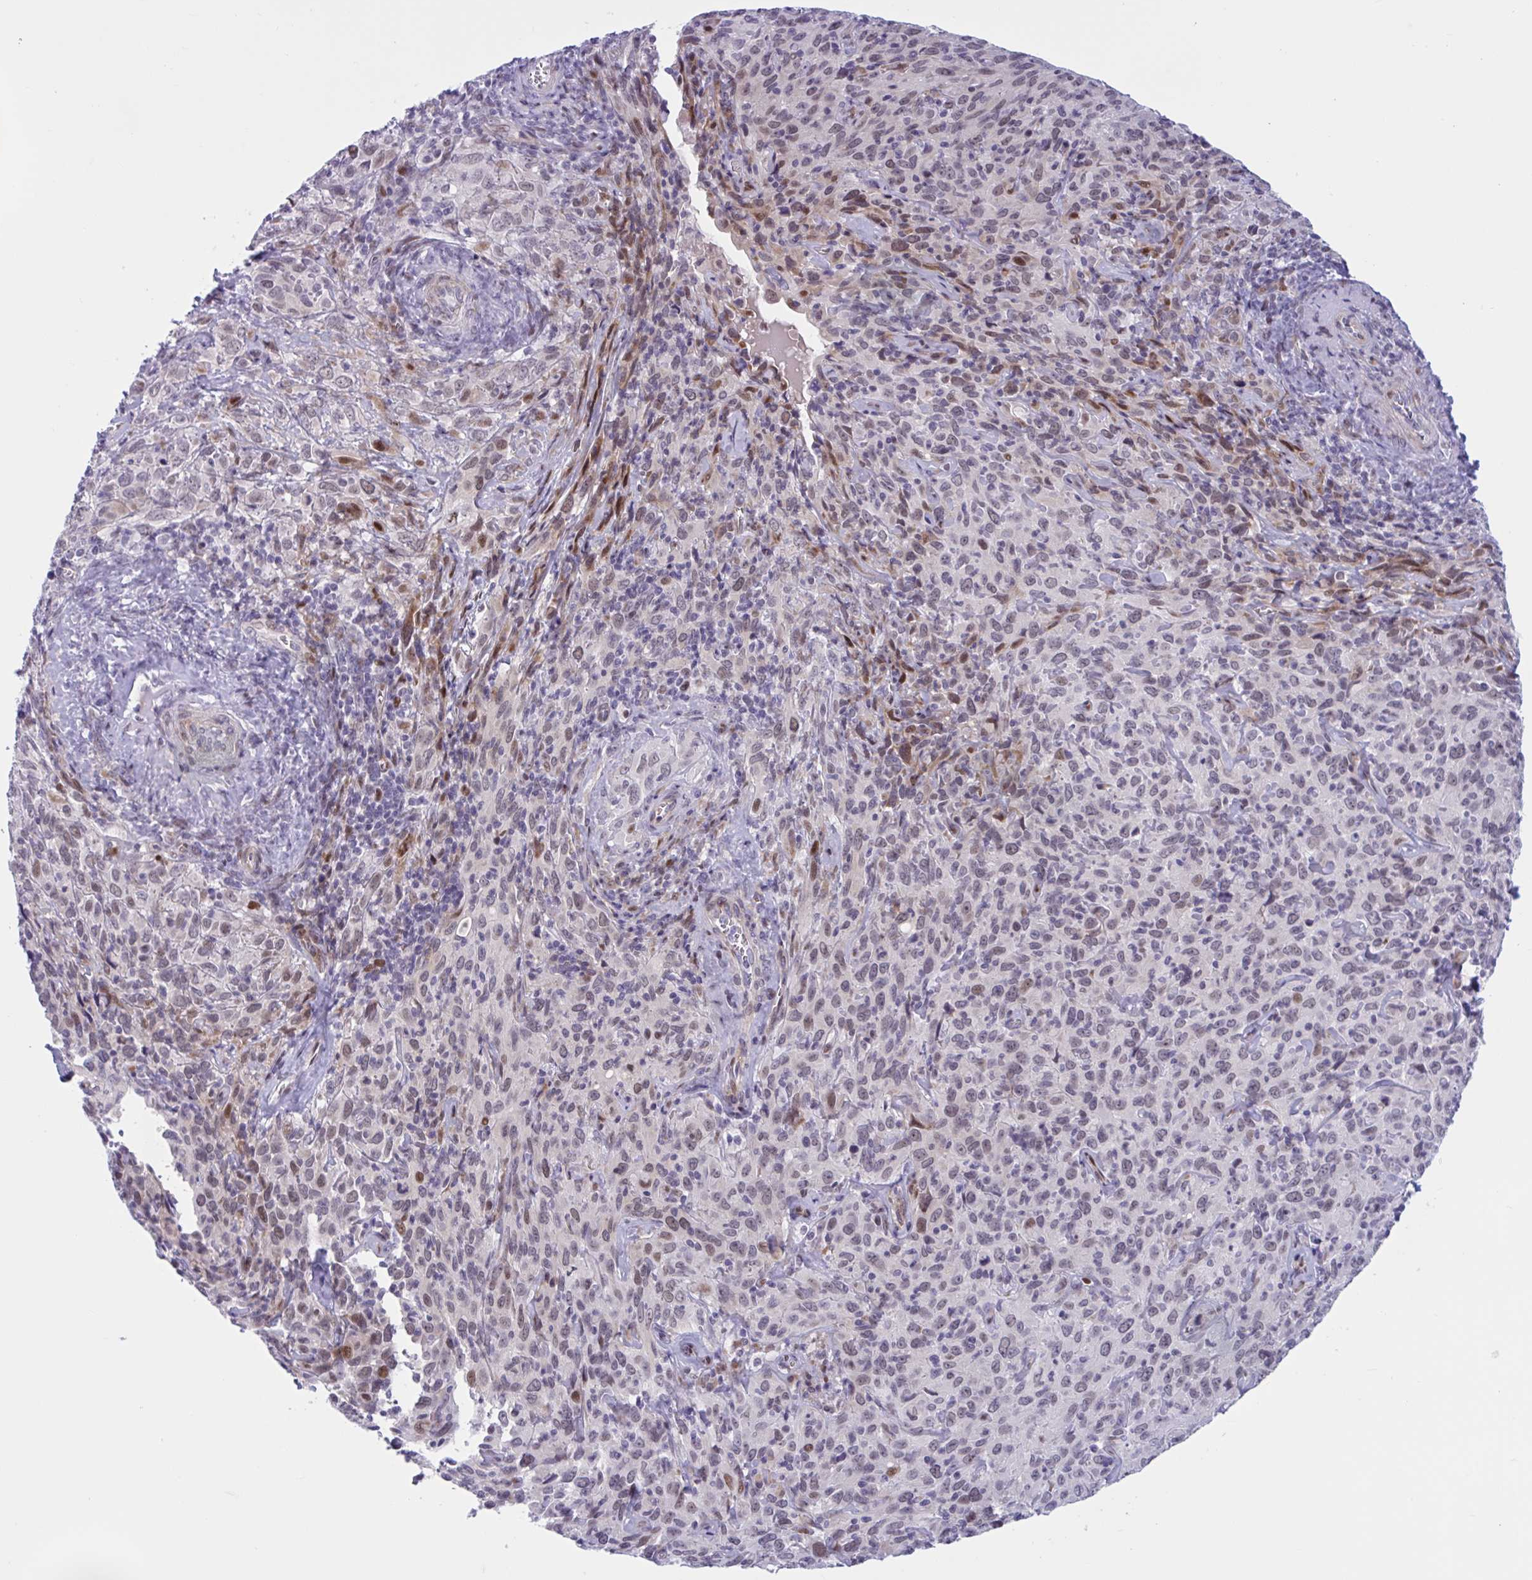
{"staining": {"intensity": "moderate", "quantity": "25%-75%", "location": "nuclear"}, "tissue": "cervical cancer", "cell_type": "Tumor cells", "image_type": "cancer", "snomed": [{"axis": "morphology", "description": "Normal tissue, NOS"}, {"axis": "morphology", "description": "Squamous cell carcinoma, NOS"}, {"axis": "topography", "description": "Cervix"}], "caption": "Moderate nuclear protein positivity is seen in approximately 25%-75% of tumor cells in cervical cancer.", "gene": "RBL1", "patient": {"sex": "female", "age": 51}}